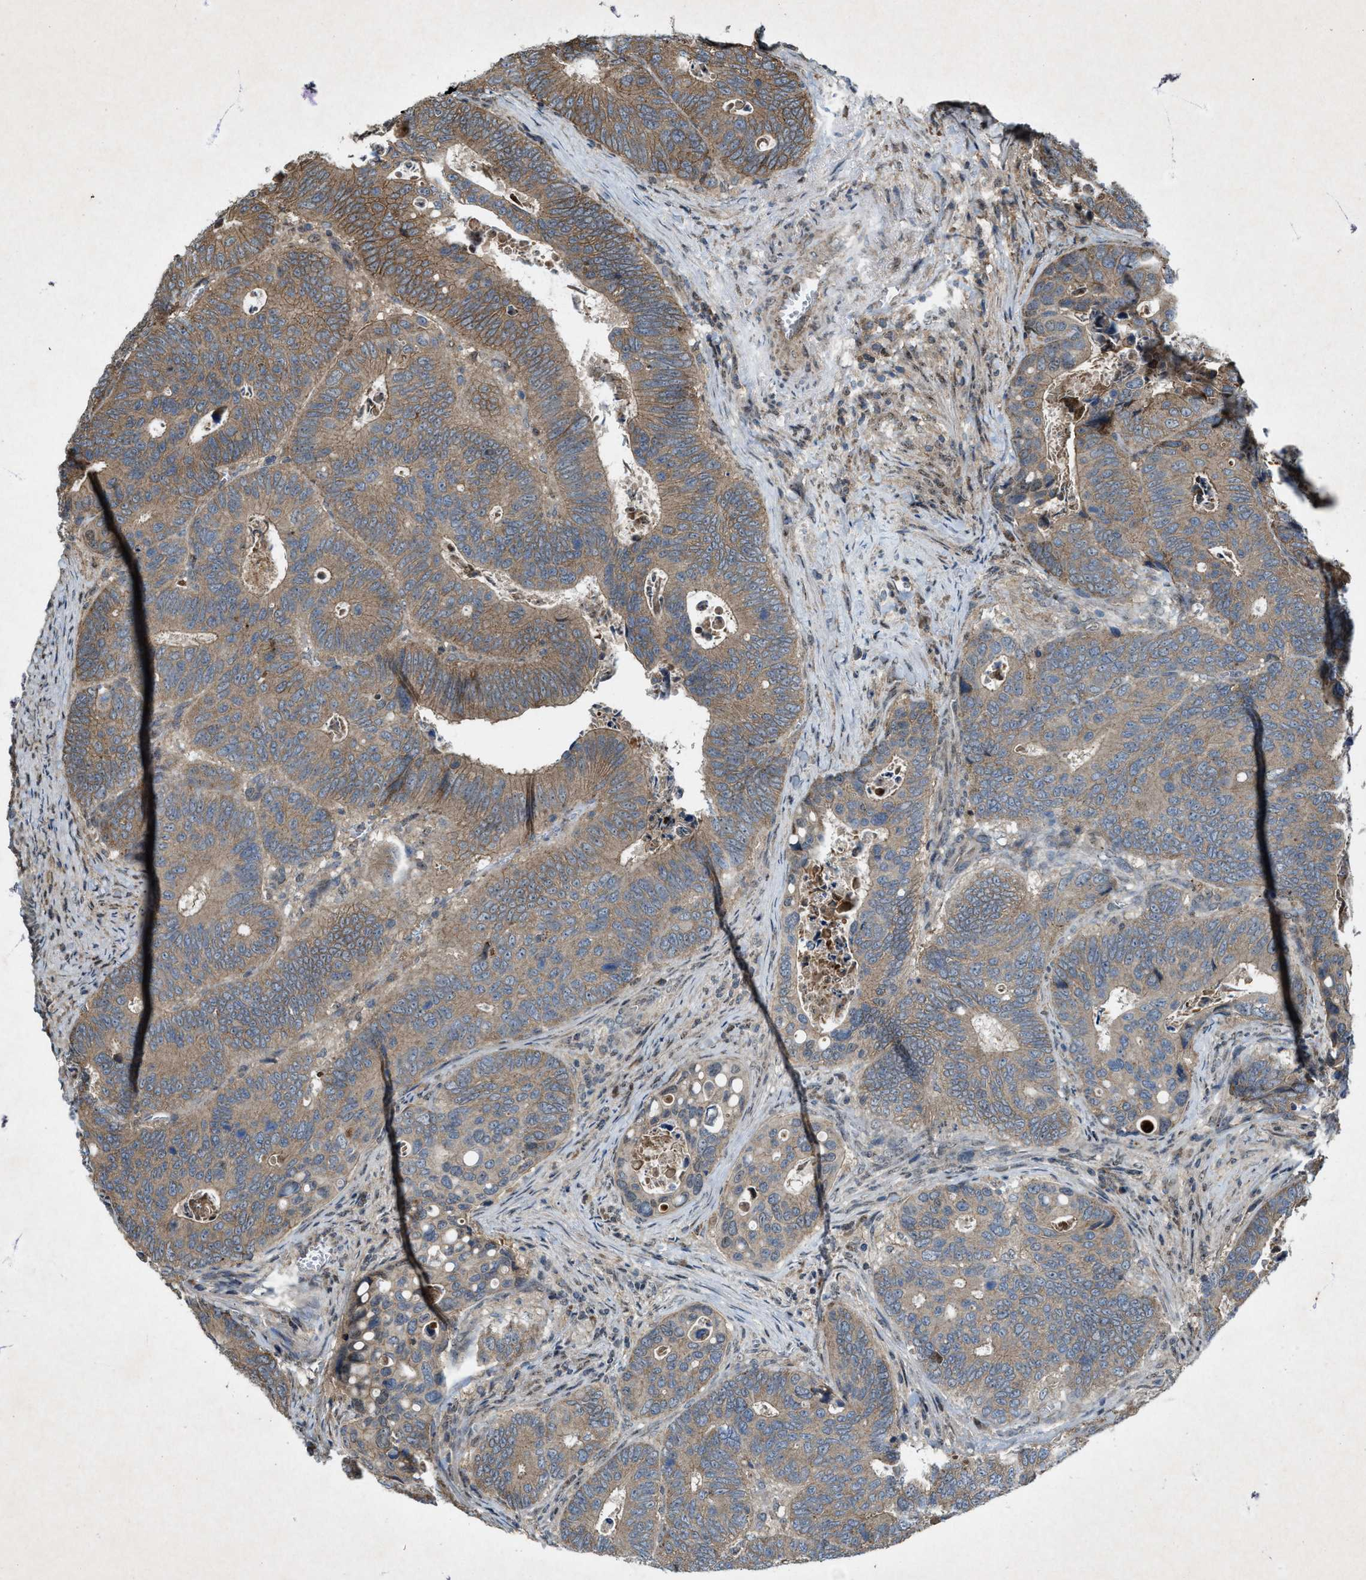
{"staining": {"intensity": "moderate", "quantity": ">75%", "location": "cytoplasmic/membranous"}, "tissue": "colorectal cancer", "cell_type": "Tumor cells", "image_type": "cancer", "snomed": [{"axis": "morphology", "description": "Inflammation, NOS"}, {"axis": "morphology", "description": "Adenocarcinoma, NOS"}, {"axis": "topography", "description": "Colon"}], "caption": "An IHC photomicrograph of tumor tissue is shown. Protein staining in brown labels moderate cytoplasmic/membranous positivity in colorectal cancer within tumor cells.", "gene": "PDP2", "patient": {"sex": "male", "age": 72}}